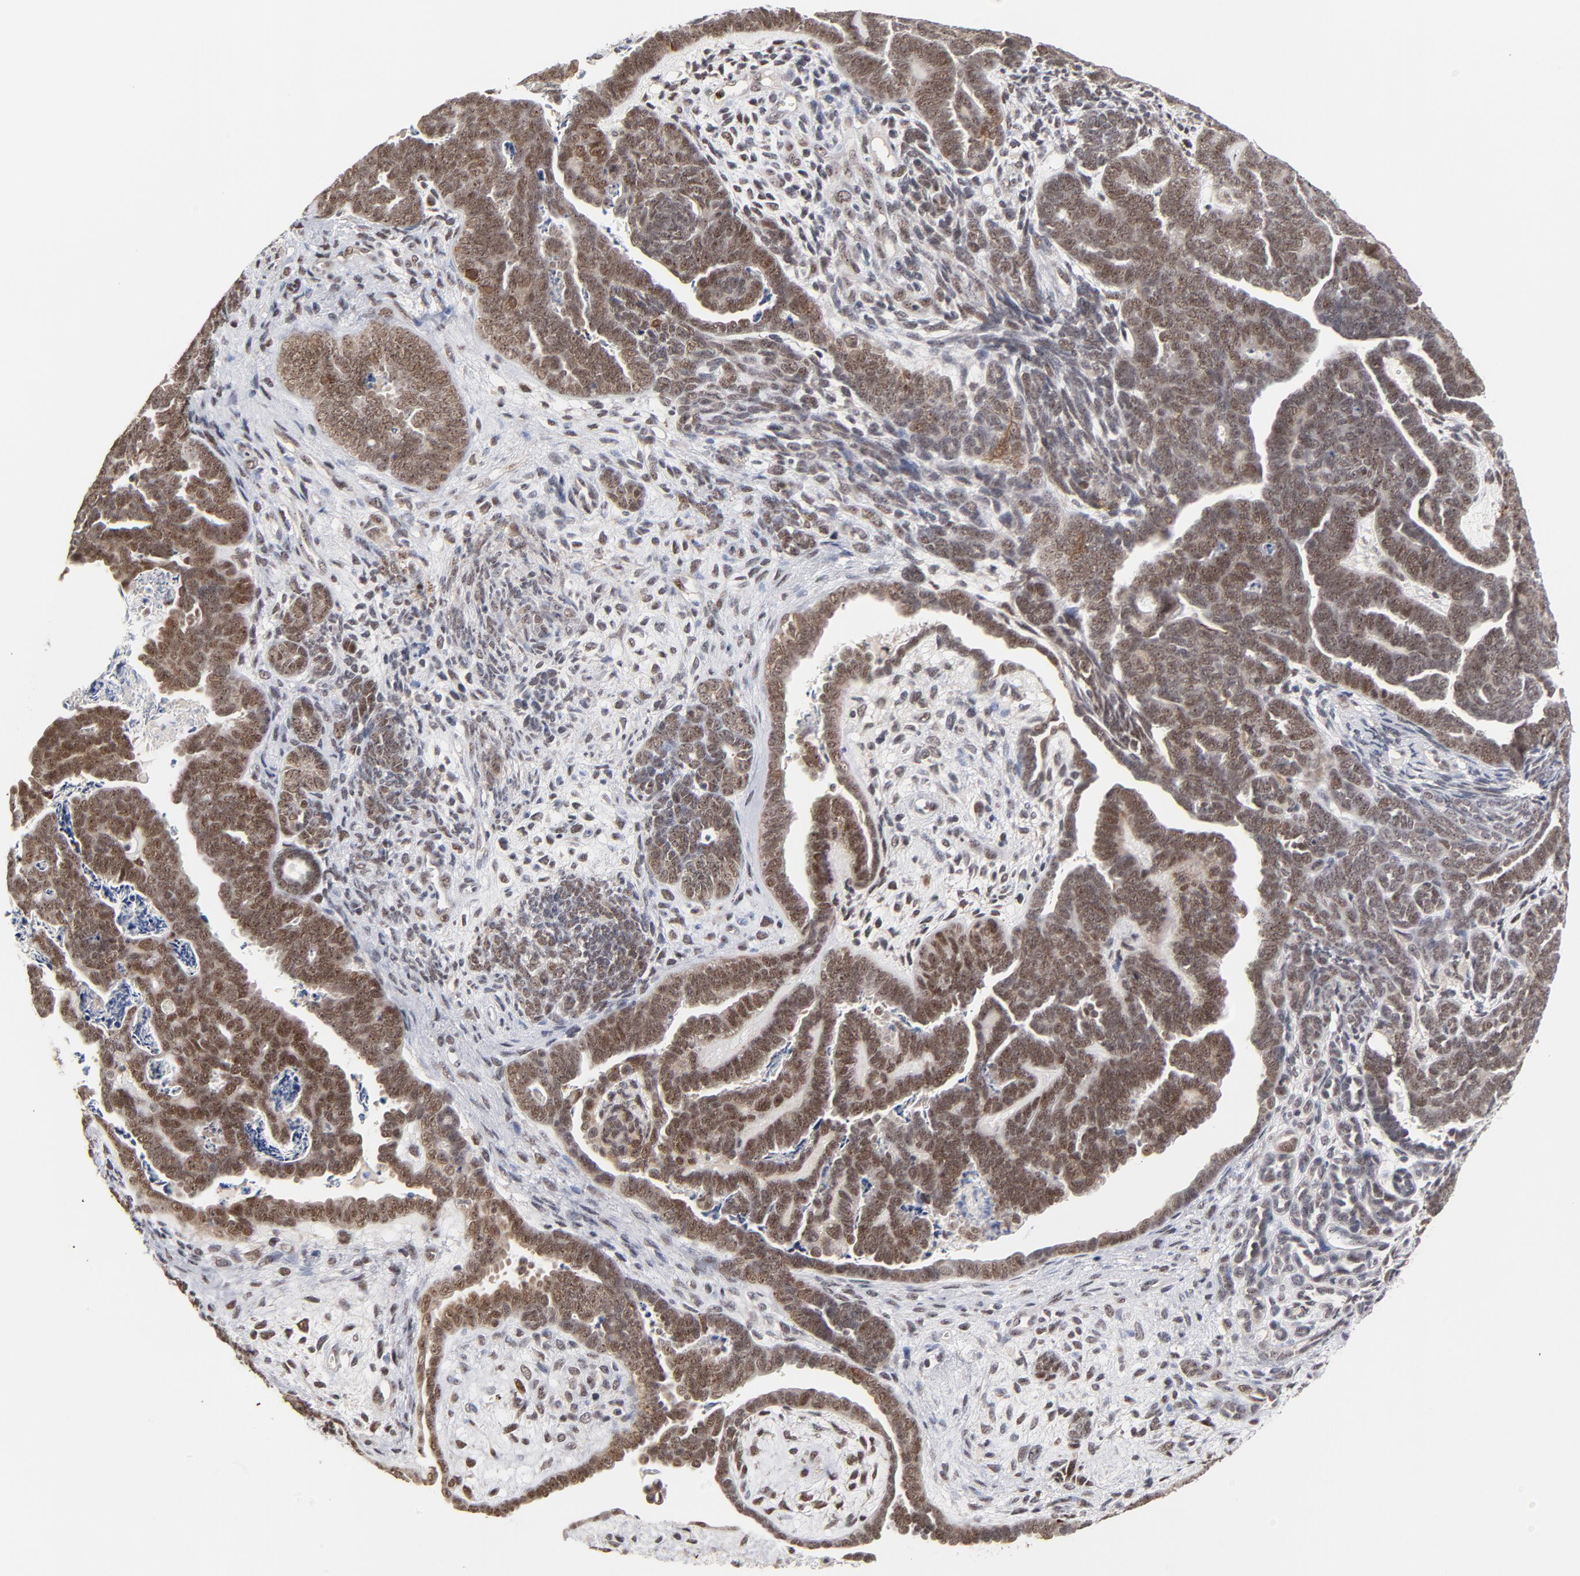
{"staining": {"intensity": "weak", "quantity": ">75%", "location": "nuclear"}, "tissue": "endometrial cancer", "cell_type": "Tumor cells", "image_type": "cancer", "snomed": [{"axis": "morphology", "description": "Neoplasm, malignant, NOS"}, {"axis": "topography", "description": "Endometrium"}], "caption": "Approximately >75% of tumor cells in endometrial neoplasm (malignant) show weak nuclear protein expression as visualized by brown immunohistochemical staining.", "gene": "ZNF419", "patient": {"sex": "female", "age": 74}}